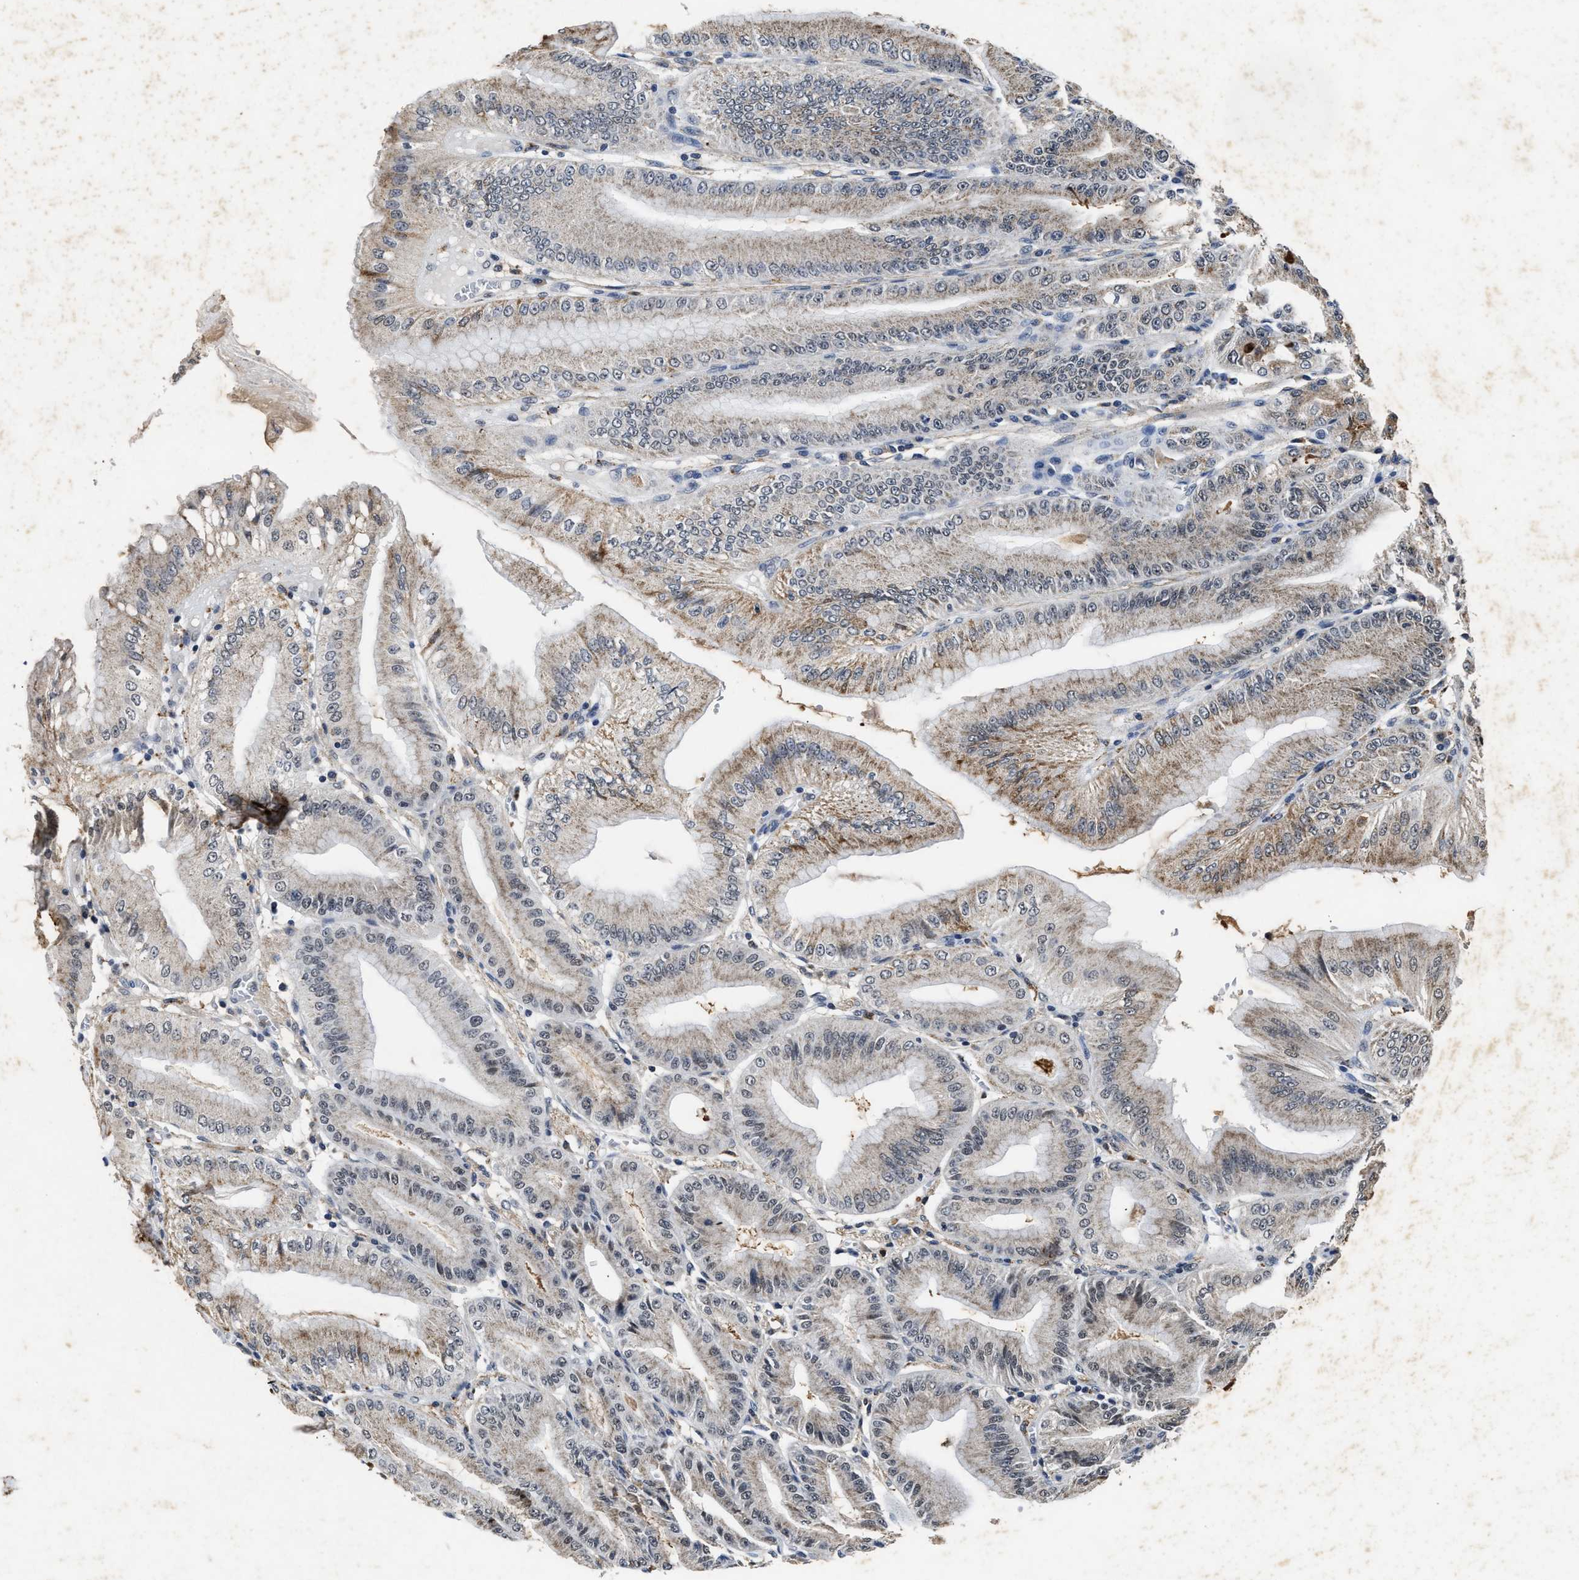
{"staining": {"intensity": "moderate", "quantity": ">75%", "location": "cytoplasmic/membranous"}, "tissue": "stomach", "cell_type": "Glandular cells", "image_type": "normal", "snomed": [{"axis": "morphology", "description": "Normal tissue, NOS"}, {"axis": "topography", "description": "Stomach, lower"}], "caption": "The micrograph shows a brown stain indicating the presence of a protein in the cytoplasmic/membranous of glandular cells in stomach. (brown staining indicates protein expression, while blue staining denotes nuclei).", "gene": "ACOX1", "patient": {"sex": "male", "age": 71}}